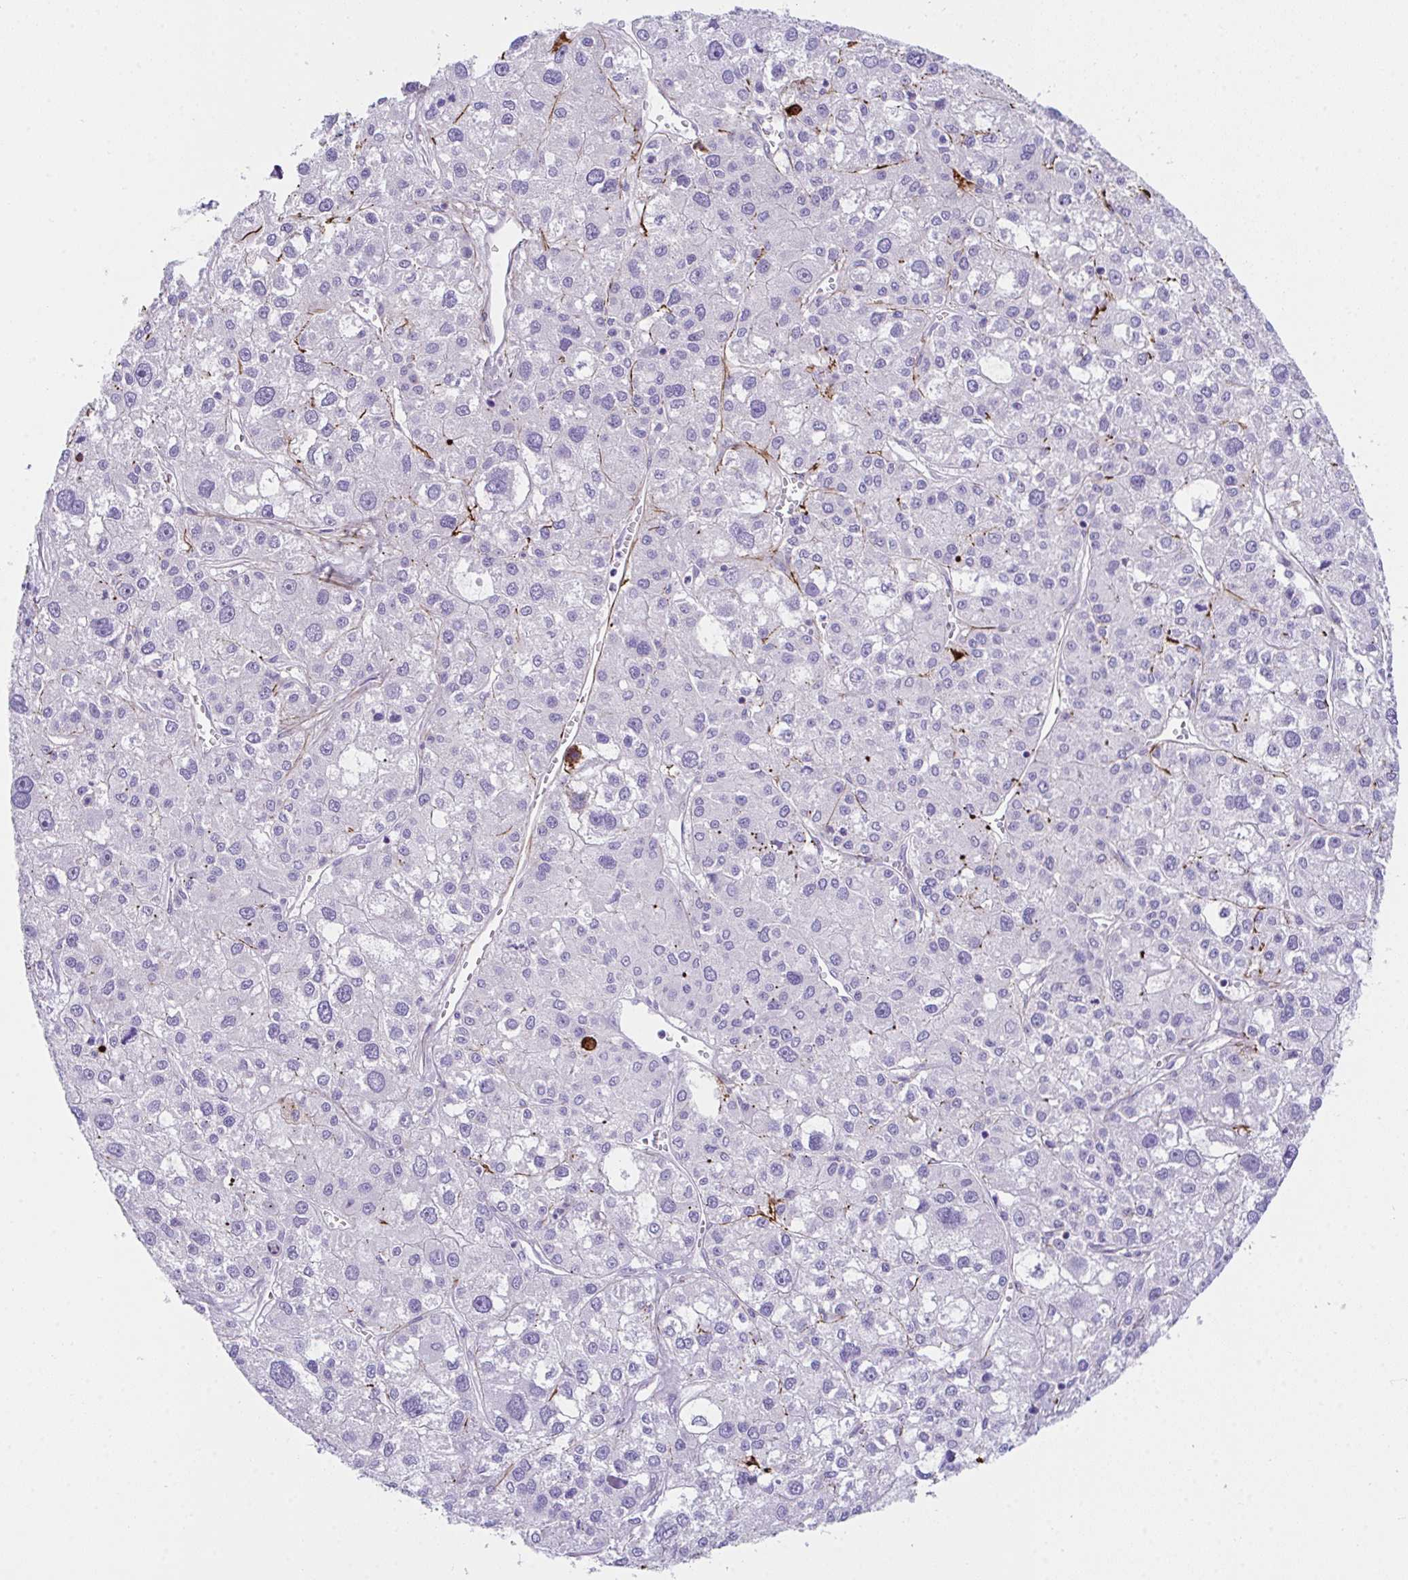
{"staining": {"intensity": "negative", "quantity": "none", "location": "none"}, "tissue": "liver cancer", "cell_type": "Tumor cells", "image_type": "cancer", "snomed": [{"axis": "morphology", "description": "Carcinoma, Hepatocellular, NOS"}, {"axis": "topography", "description": "Liver"}], "caption": "High magnification brightfield microscopy of liver cancer (hepatocellular carcinoma) stained with DAB (3,3'-diaminobenzidine) (brown) and counterstained with hematoxylin (blue): tumor cells show no significant staining. Brightfield microscopy of immunohistochemistry (IHC) stained with DAB (3,3'-diaminobenzidine) (brown) and hematoxylin (blue), captured at high magnification.", "gene": "KMT2E", "patient": {"sex": "male", "age": 73}}